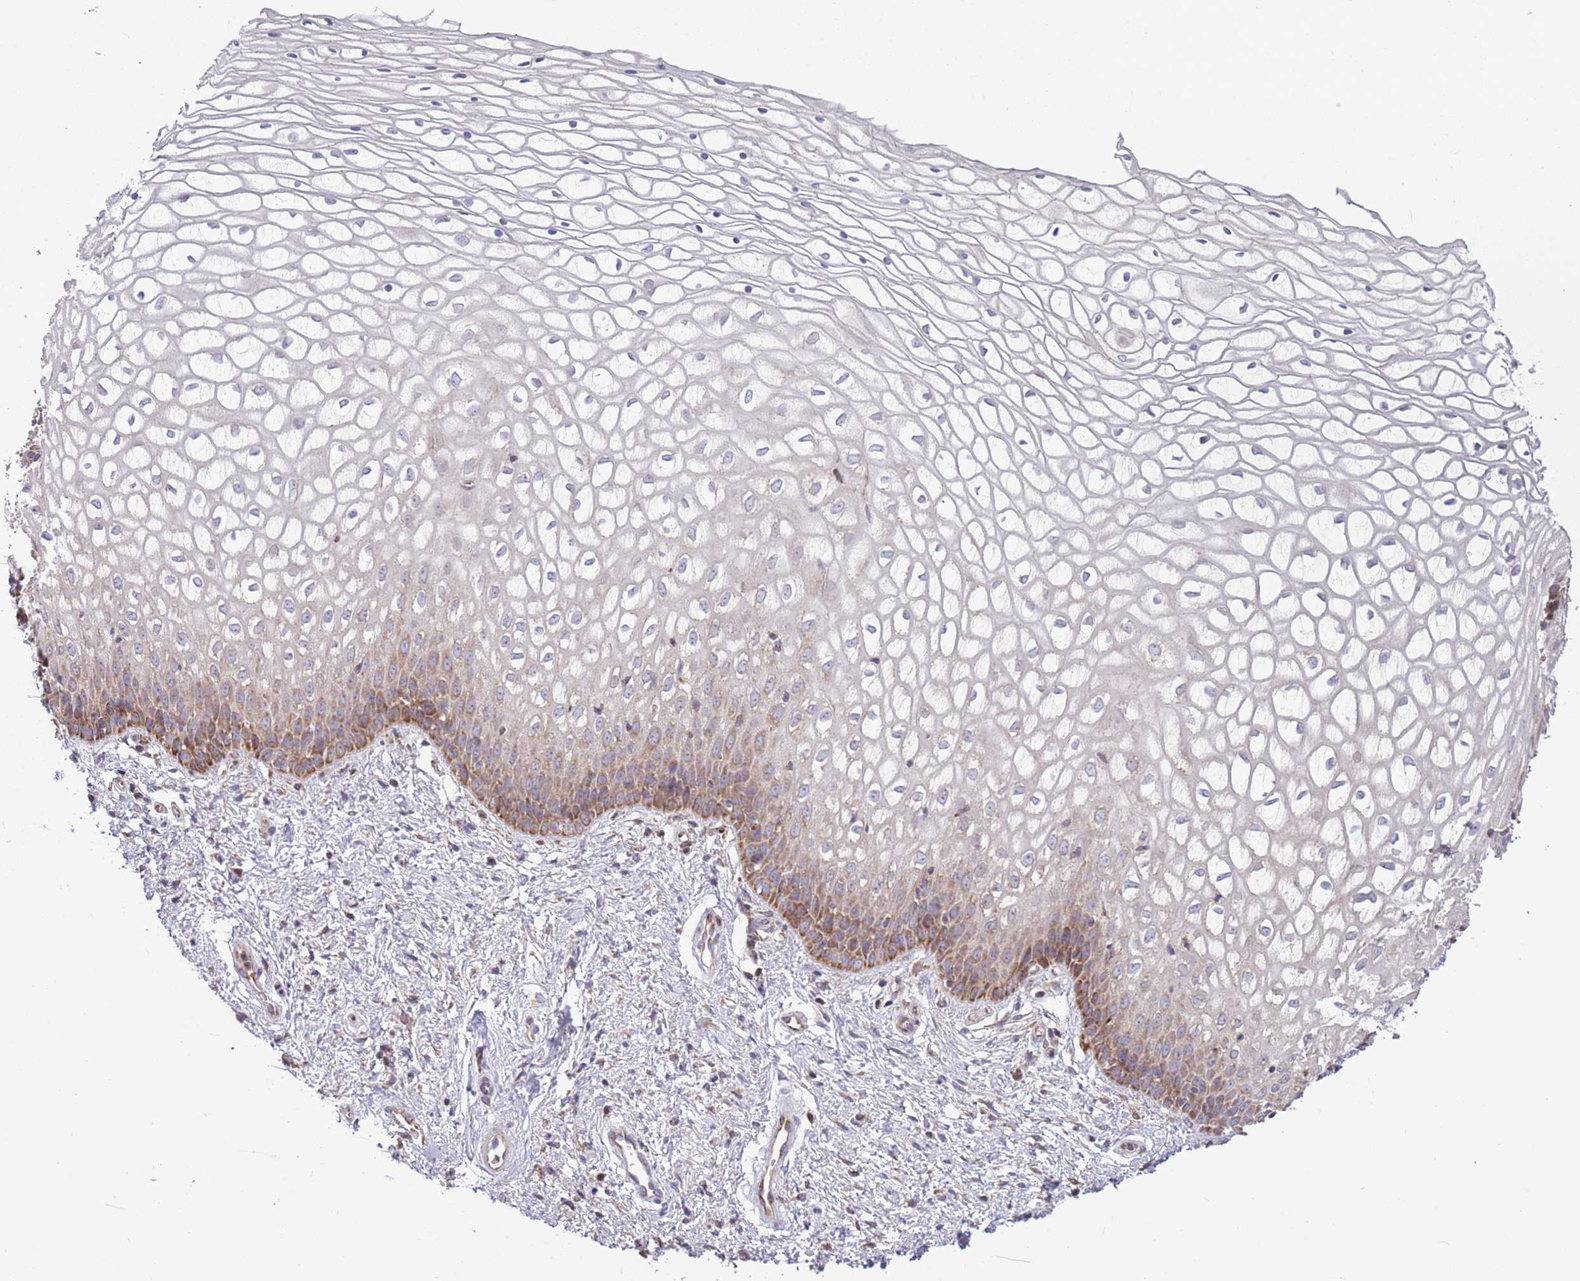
{"staining": {"intensity": "moderate", "quantity": "25%-75%", "location": "cytoplasmic/membranous"}, "tissue": "vagina", "cell_type": "Squamous epithelial cells", "image_type": "normal", "snomed": [{"axis": "morphology", "description": "Normal tissue, NOS"}, {"axis": "topography", "description": "Vagina"}], "caption": "Protein expression analysis of normal vagina shows moderate cytoplasmic/membranous staining in approximately 25%-75% of squamous epithelial cells. (brown staining indicates protein expression, while blue staining denotes nuclei).", "gene": "IRS4", "patient": {"sex": "female", "age": 34}}